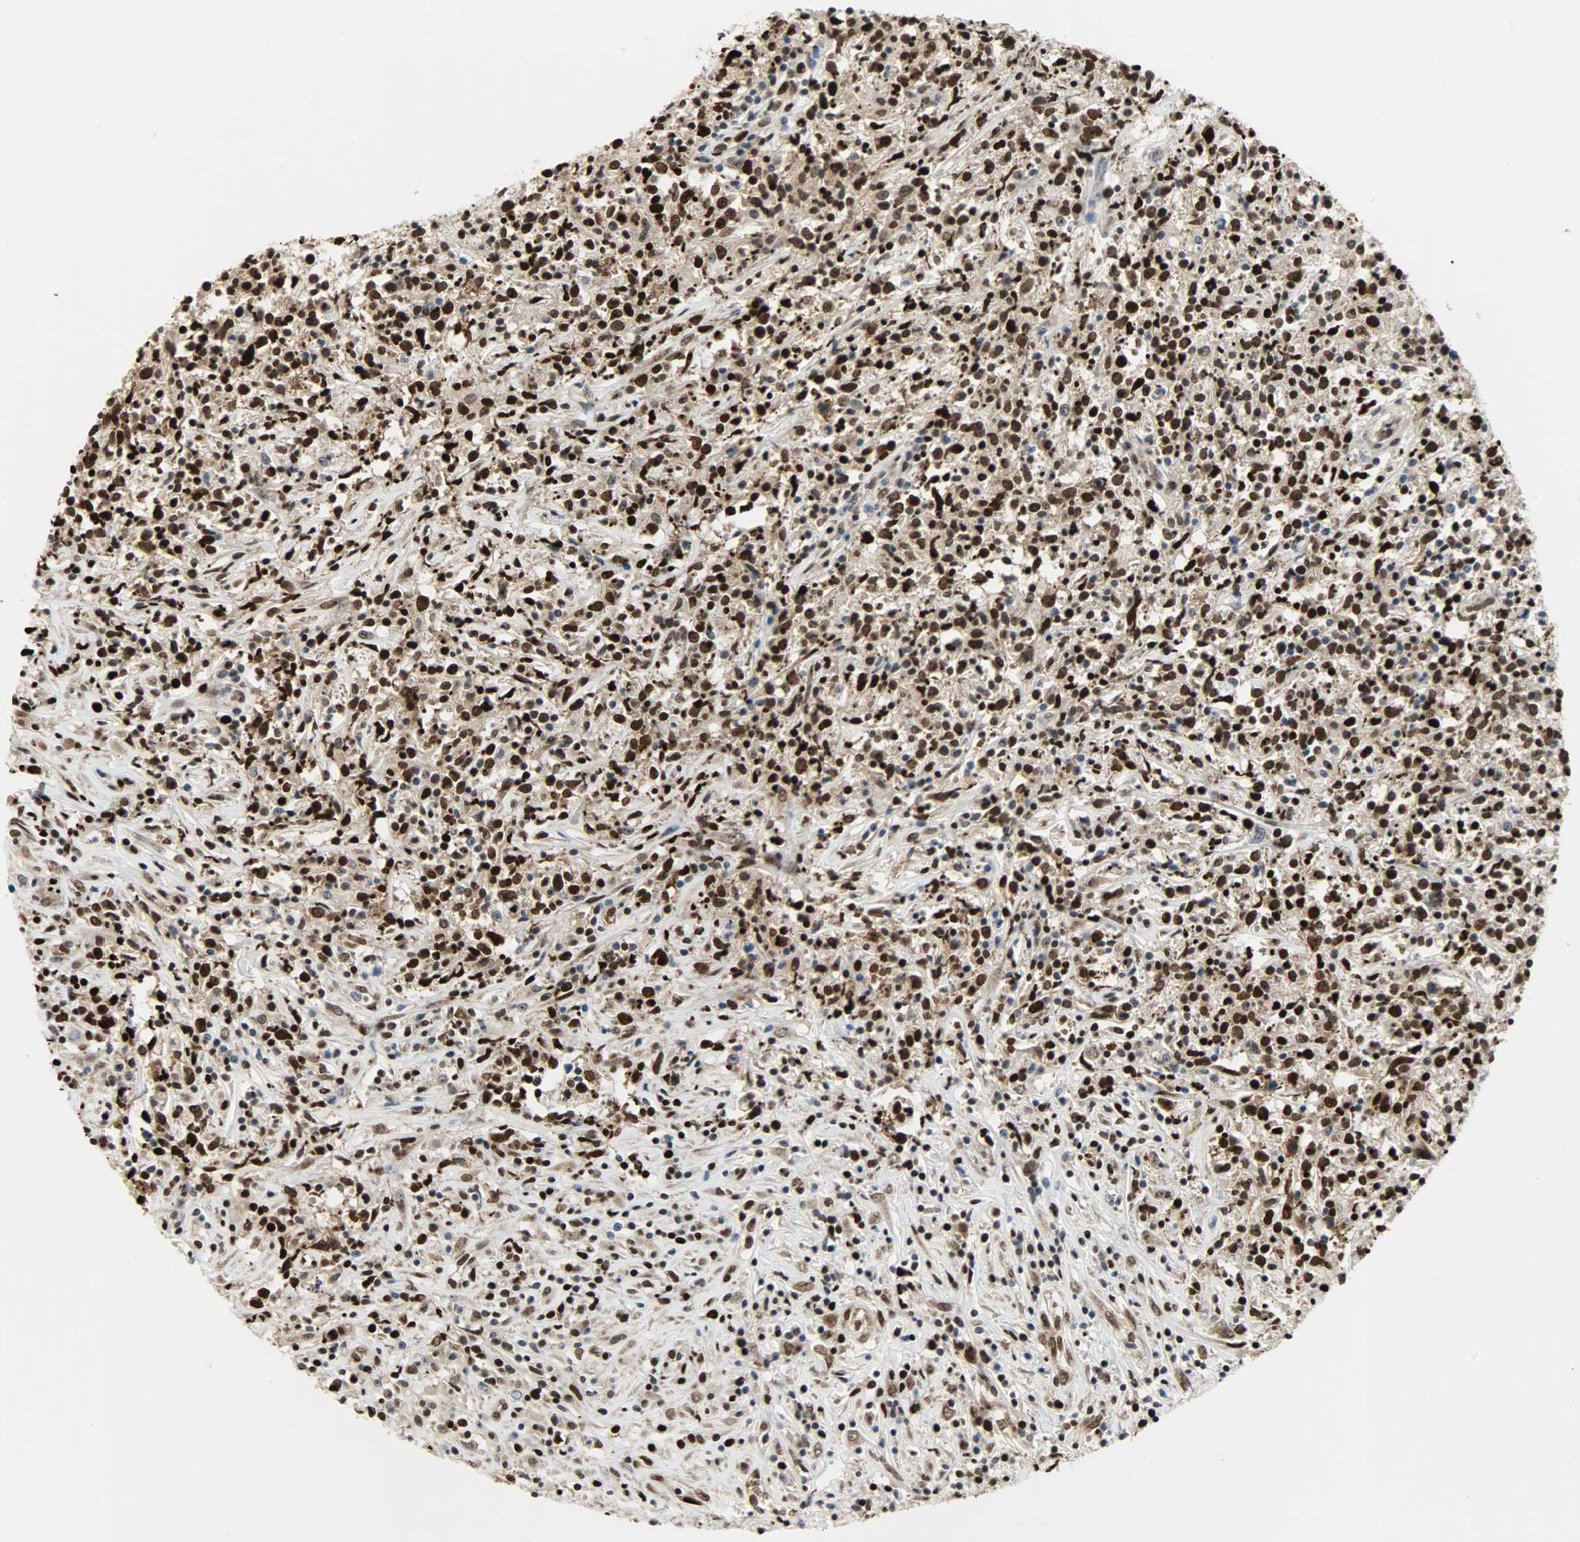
{"staining": {"intensity": "strong", "quantity": ">75%", "location": "cytoplasmic/membranous,nuclear"}, "tissue": "lymphoma", "cell_type": "Tumor cells", "image_type": "cancer", "snomed": [{"axis": "morphology", "description": "Malignant lymphoma, non-Hodgkin's type, High grade"}, {"axis": "topography", "description": "Lymph node"}], "caption": "Lymphoma stained for a protein exhibits strong cytoplasmic/membranous and nuclear positivity in tumor cells.", "gene": "SNAI1", "patient": {"sex": "female", "age": 84}}